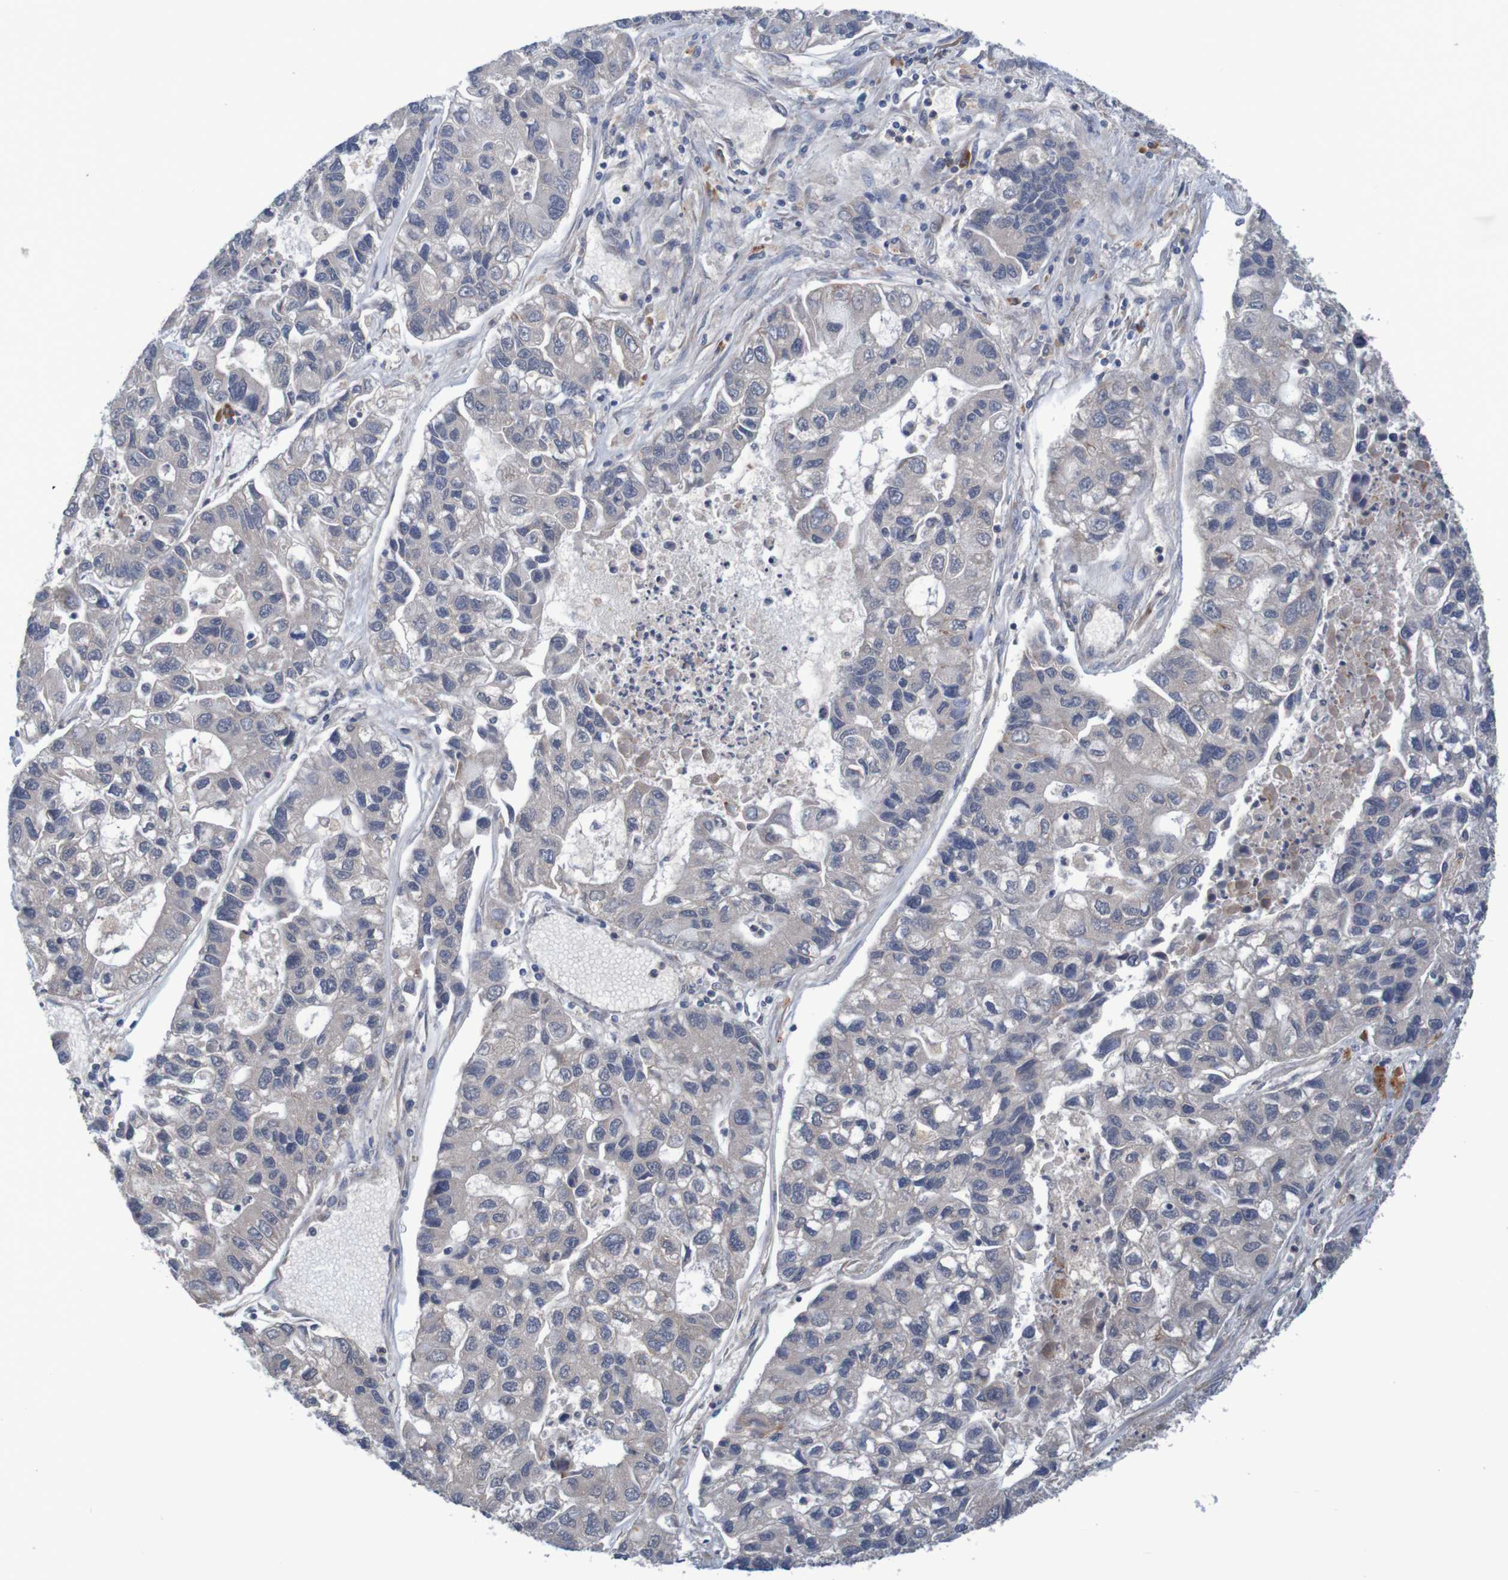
{"staining": {"intensity": "weak", "quantity": "<25%", "location": "cytoplasmic/membranous"}, "tissue": "lung cancer", "cell_type": "Tumor cells", "image_type": "cancer", "snomed": [{"axis": "morphology", "description": "Adenocarcinoma, NOS"}, {"axis": "topography", "description": "Lung"}], "caption": "Tumor cells are negative for protein expression in human lung cancer.", "gene": "LTA", "patient": {"sex": "female", "age": 51}}